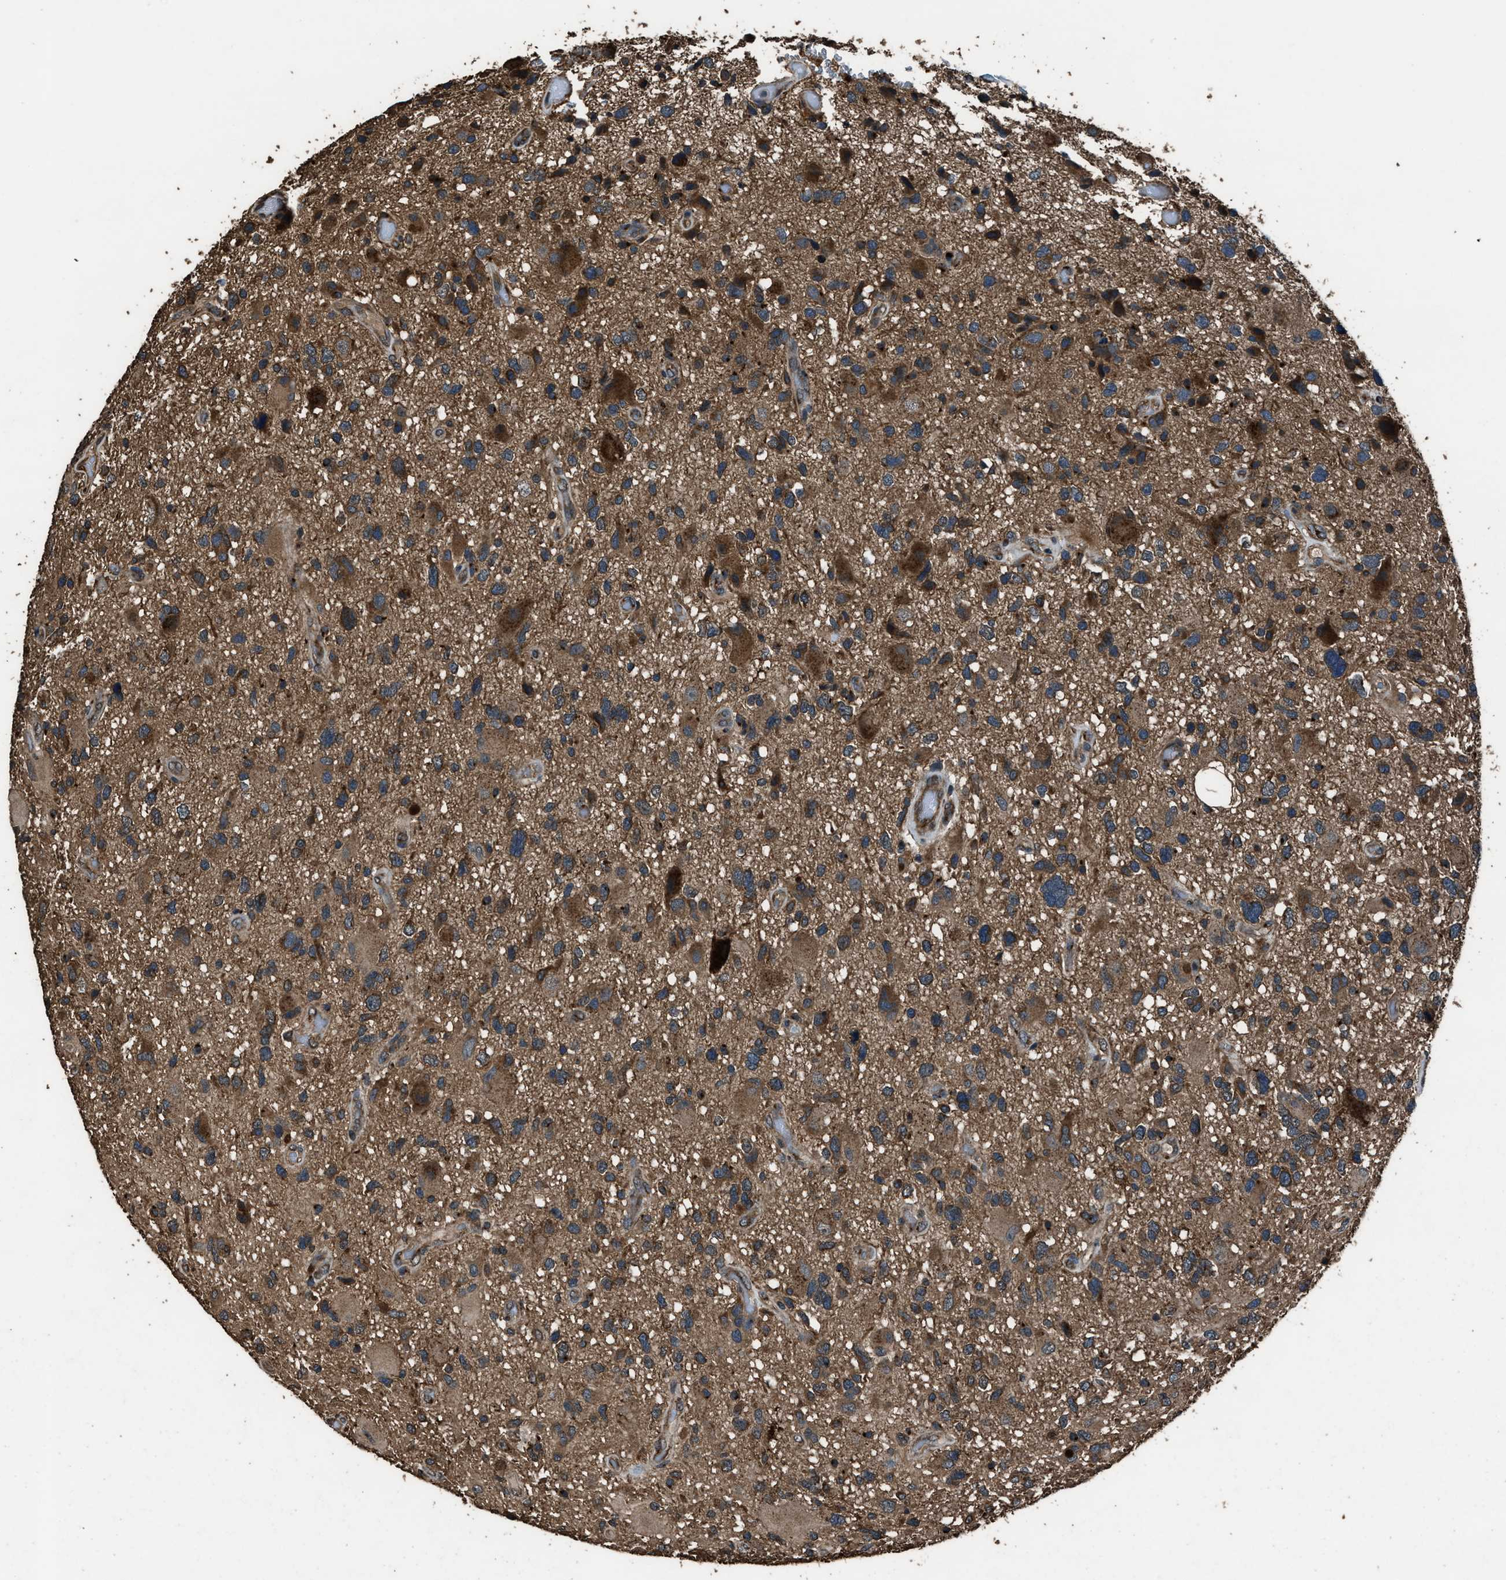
{"staining": {"intensity": "moderate", "quantity": ">75%", "location": "cytoplasmic/membranous"}, "tissue": "glioma", "cell_type": "Tumor cells", "image_type": "cancer", "snomed": [{"axis": "morphology", "description": "Glioma, malignant, High grade"}, {"axis": "topography", "description": "Brain"}], "caption": "Human glioma stained with a brown dye shows moderate cytoplasmic/membranous positive staining in about >75% of tumor cells.", "gene": "SLC38A10", "patient": {"sex": "male", "age": 33}}